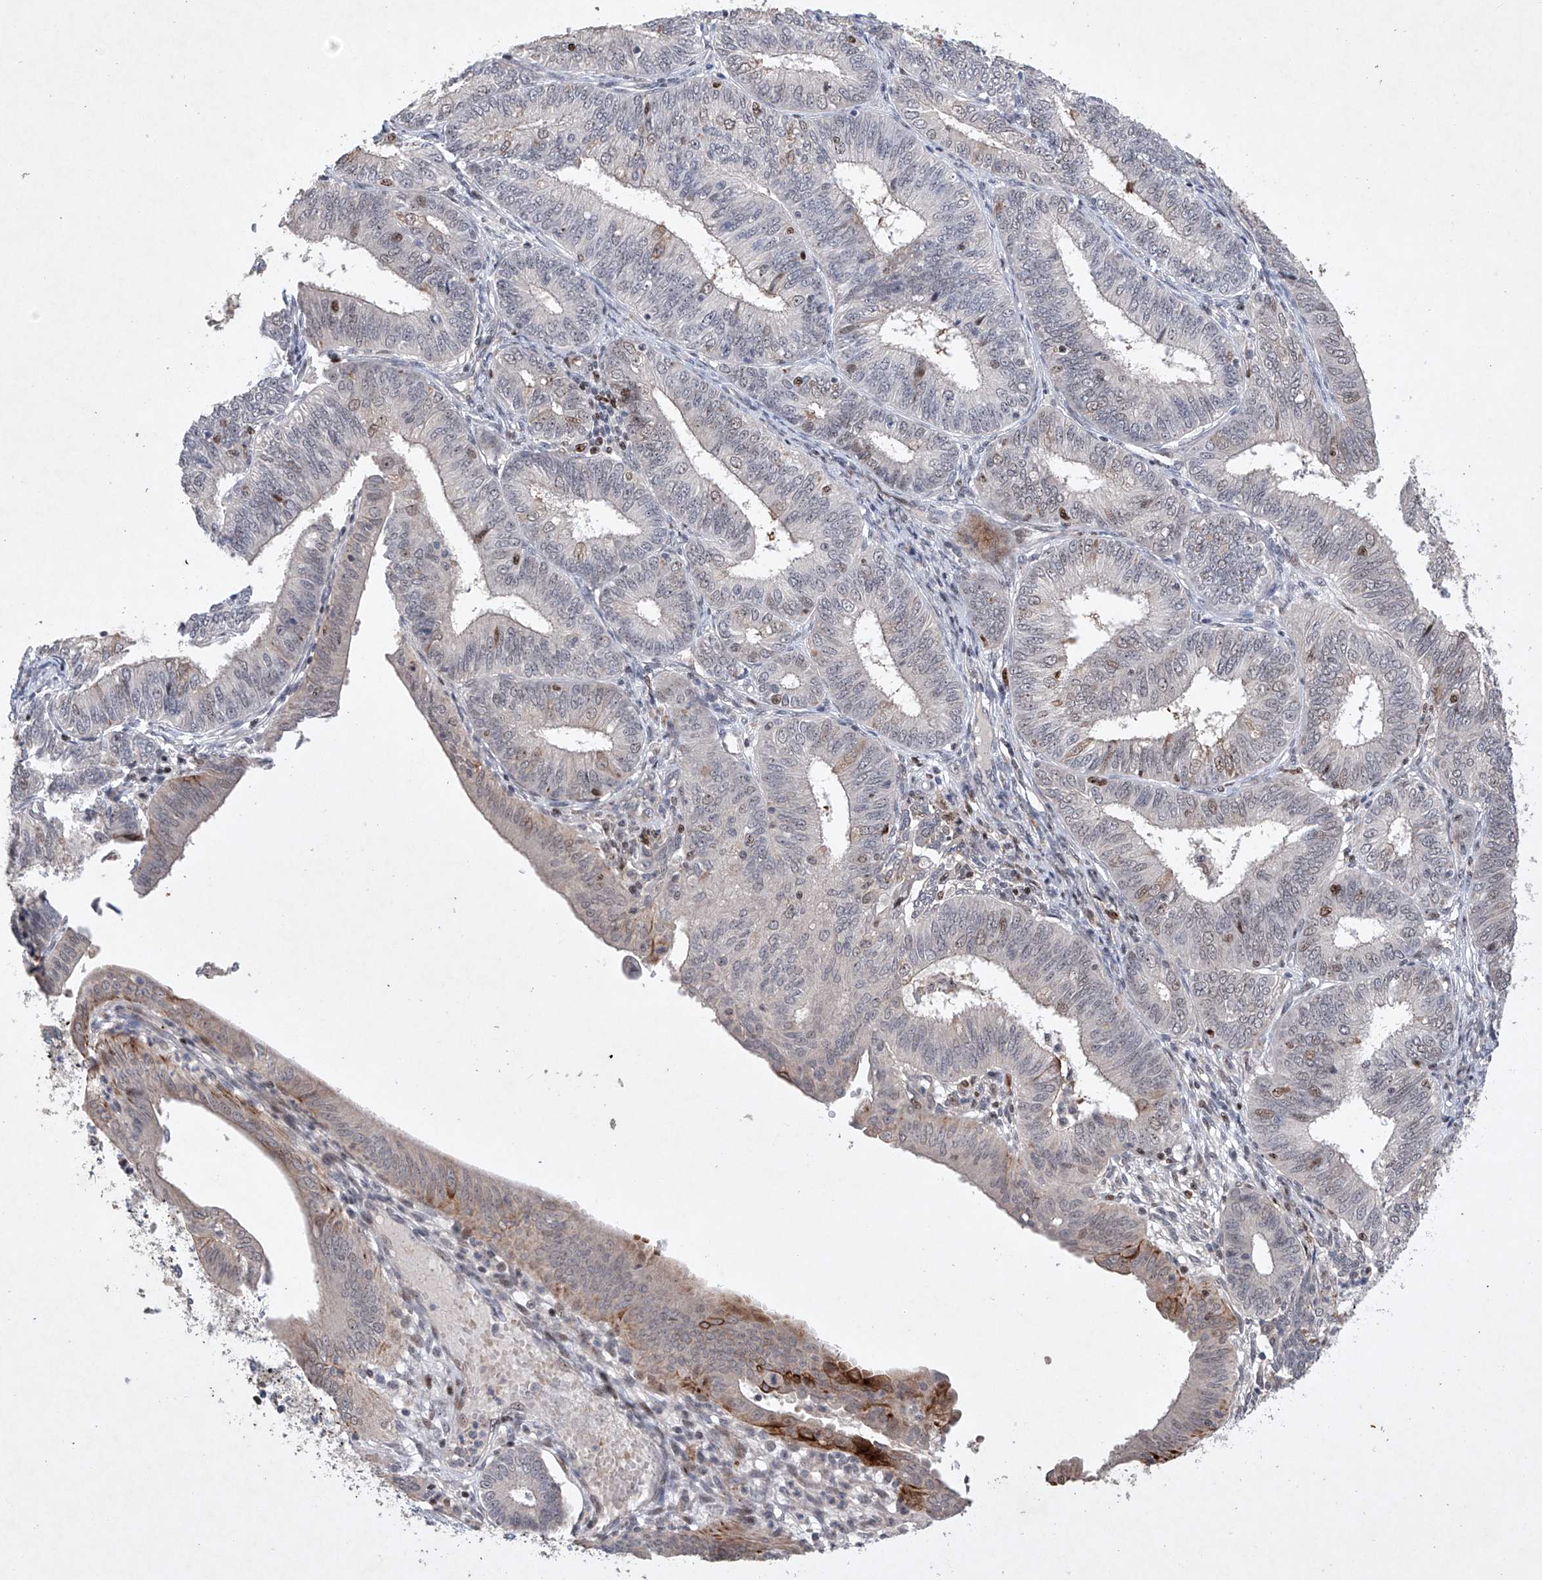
{"staining": {"intensity": "negative", "quantity": "none", "location": "none"}, "tissue": "endometrial cancer", "cell_type": "Tumor cells", "image_type": "cancer", "snomed": [{"axis": "morphology", "description": "Adenocarcinoma, NOS"}, {"axis": "topography", "description": "Endometrium"}], "caption": "Tumor cells are negative for brown protein staining in endometrial cancer.", "gene": "AFG1L", "patient": {"sex": "female", "age": 51}}